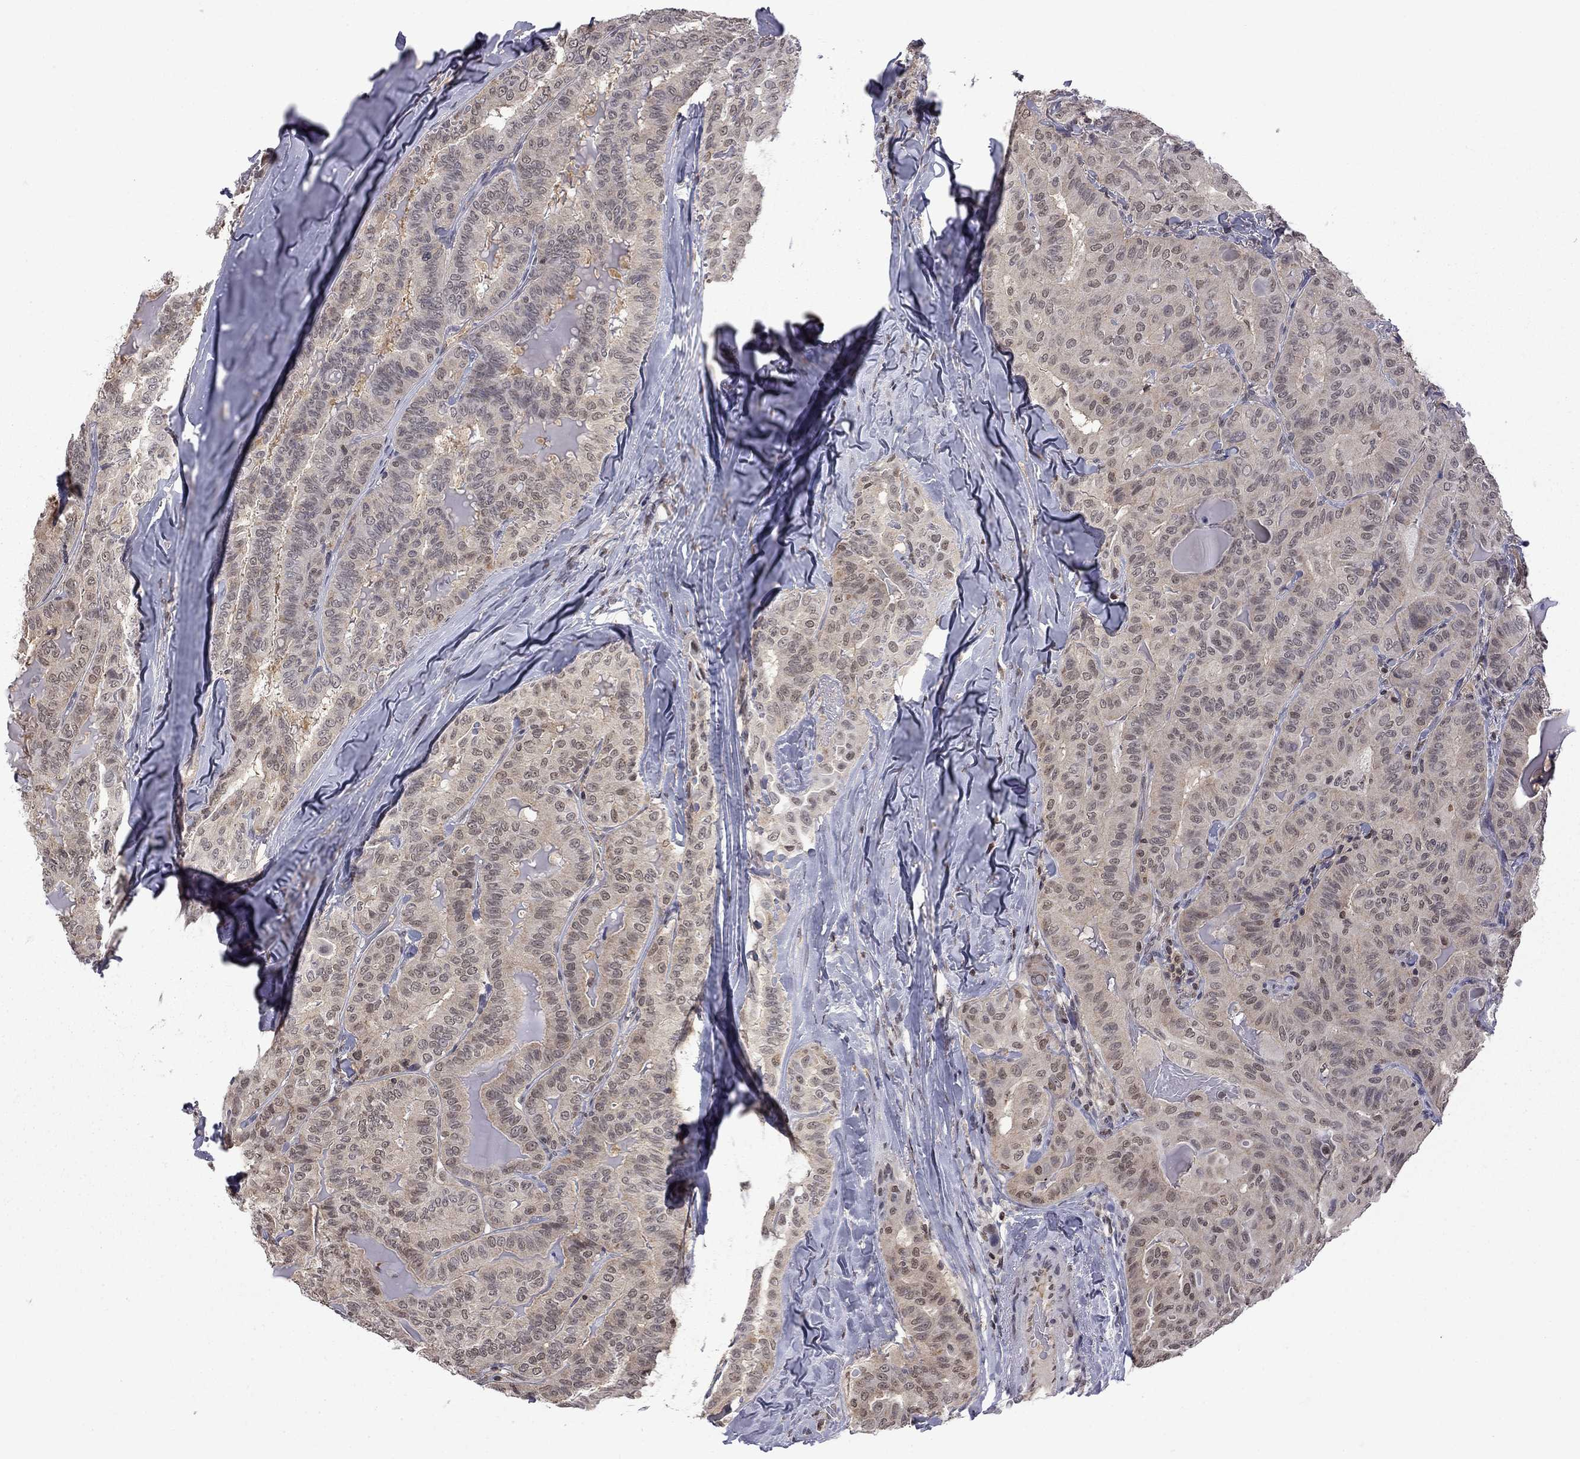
{"staining": {"intensity": "weak", "quantity": "25%-75%", "location": "cytoplasmic/membranous"}, "tissue": "thyroid cancer", "cell_type": "Tumor cells", "image_type": "cancer", "snomed": [{"axis": "morphology", "description": "Papillary adenocarcinoma, NOS"}, {"axis": "topography", "description": "Thyroid gland"}], "caption": "Brown immunohistochemical staining in human thyroid papillary adenocarcinoma displays weak cytoplasmic/membranous staining in approximately 25%-75% of tumor cells.", "gene": "RFWD3", "patient": {"sex": "female", "age": 68}}